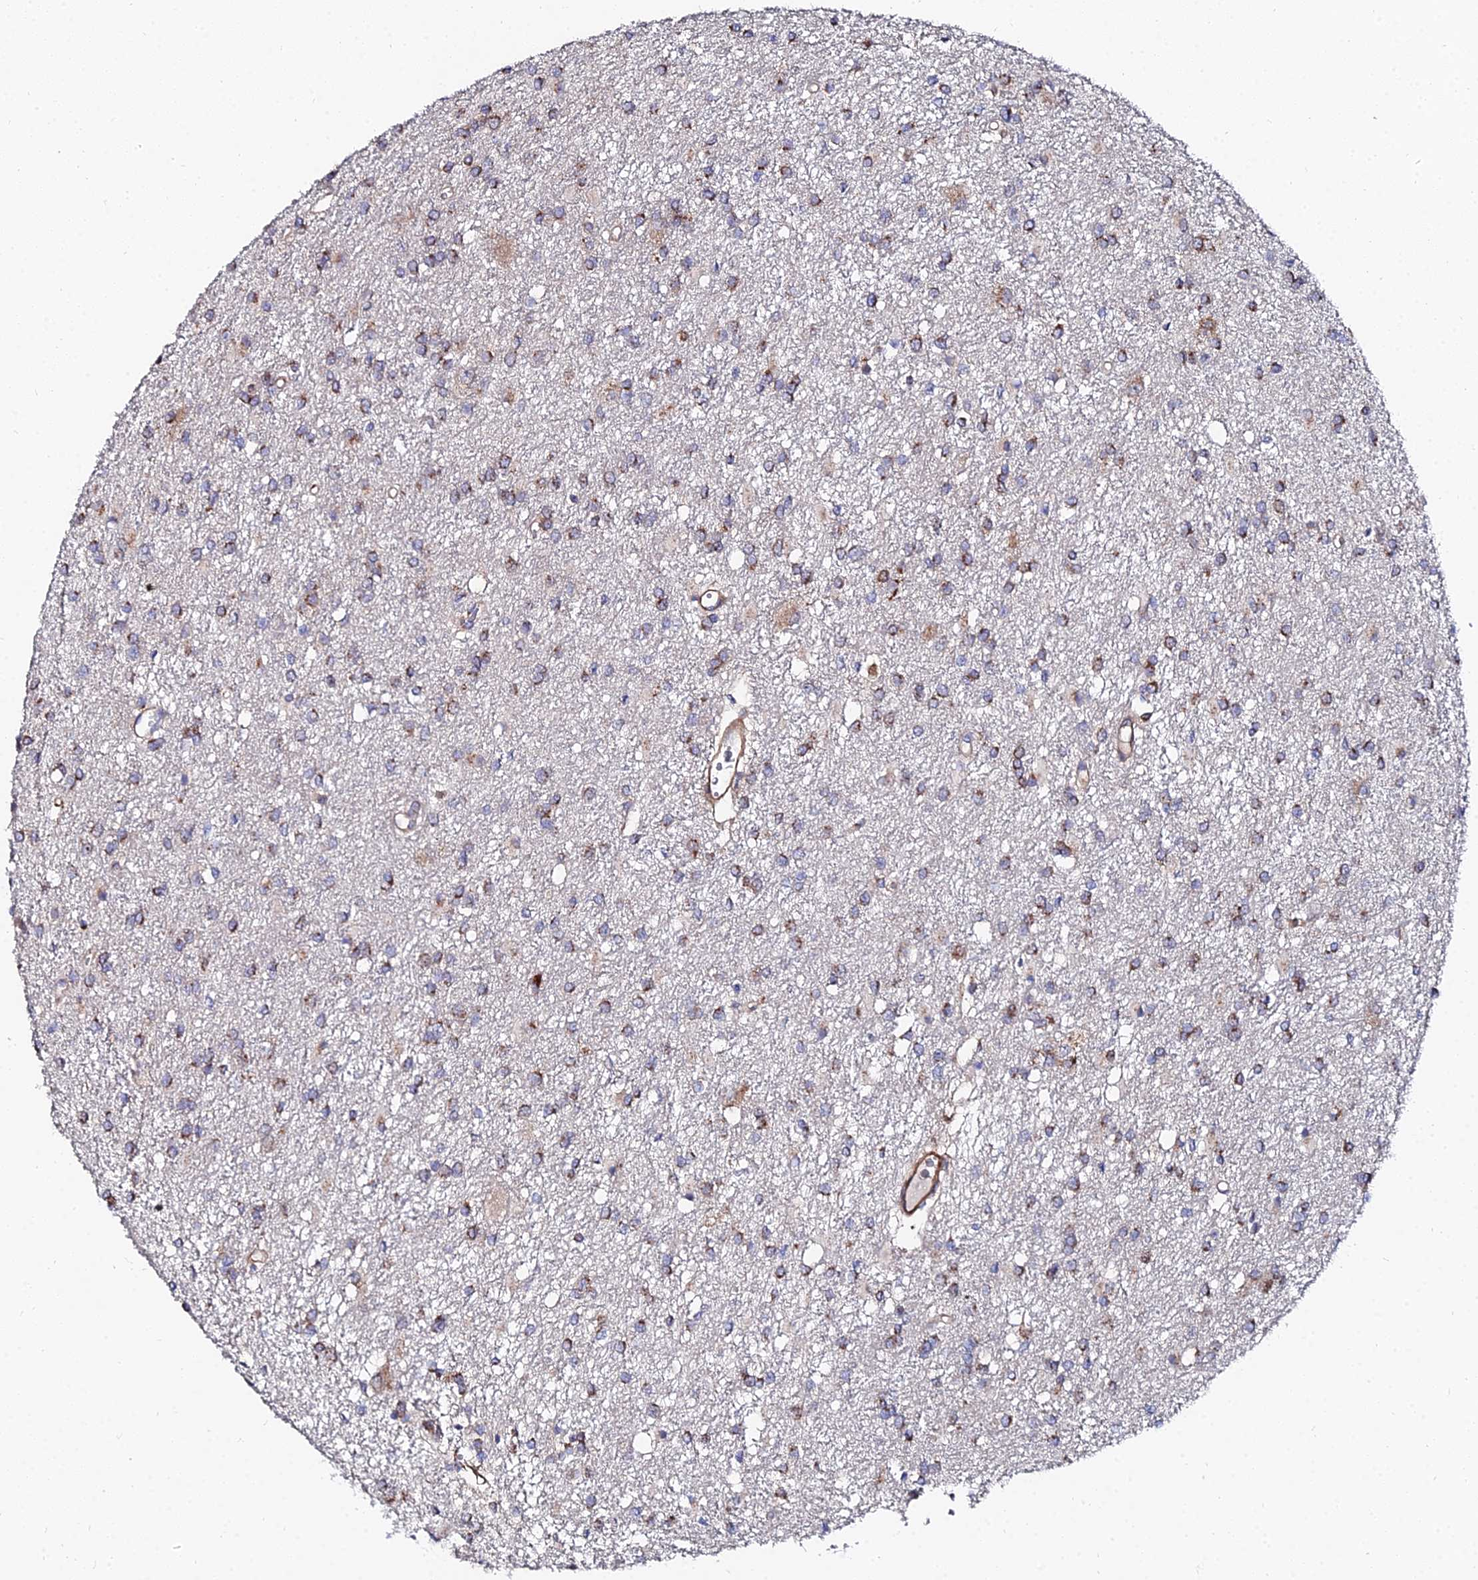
{"staining": {"intensity": "moderate", "quantity": ">75%", "location": "cytoplasmic/membranous"}, "tissue": "glioma", "cell_type": "Tumor cells", "image_type": "cancer", "snomed": [{"axis": "morphology", "description": "Glioma, malignant, High grade"}, {"axis": "topography", "description": "Brain"}], "caption": "Brown immunohistochemical staining in glioma demonstrates moderate cytoplasmic/membranous expression in approximately >75% of tumor cells.", "gene": "BORCS8", "patient": {"sex": "female", "age": 50}}